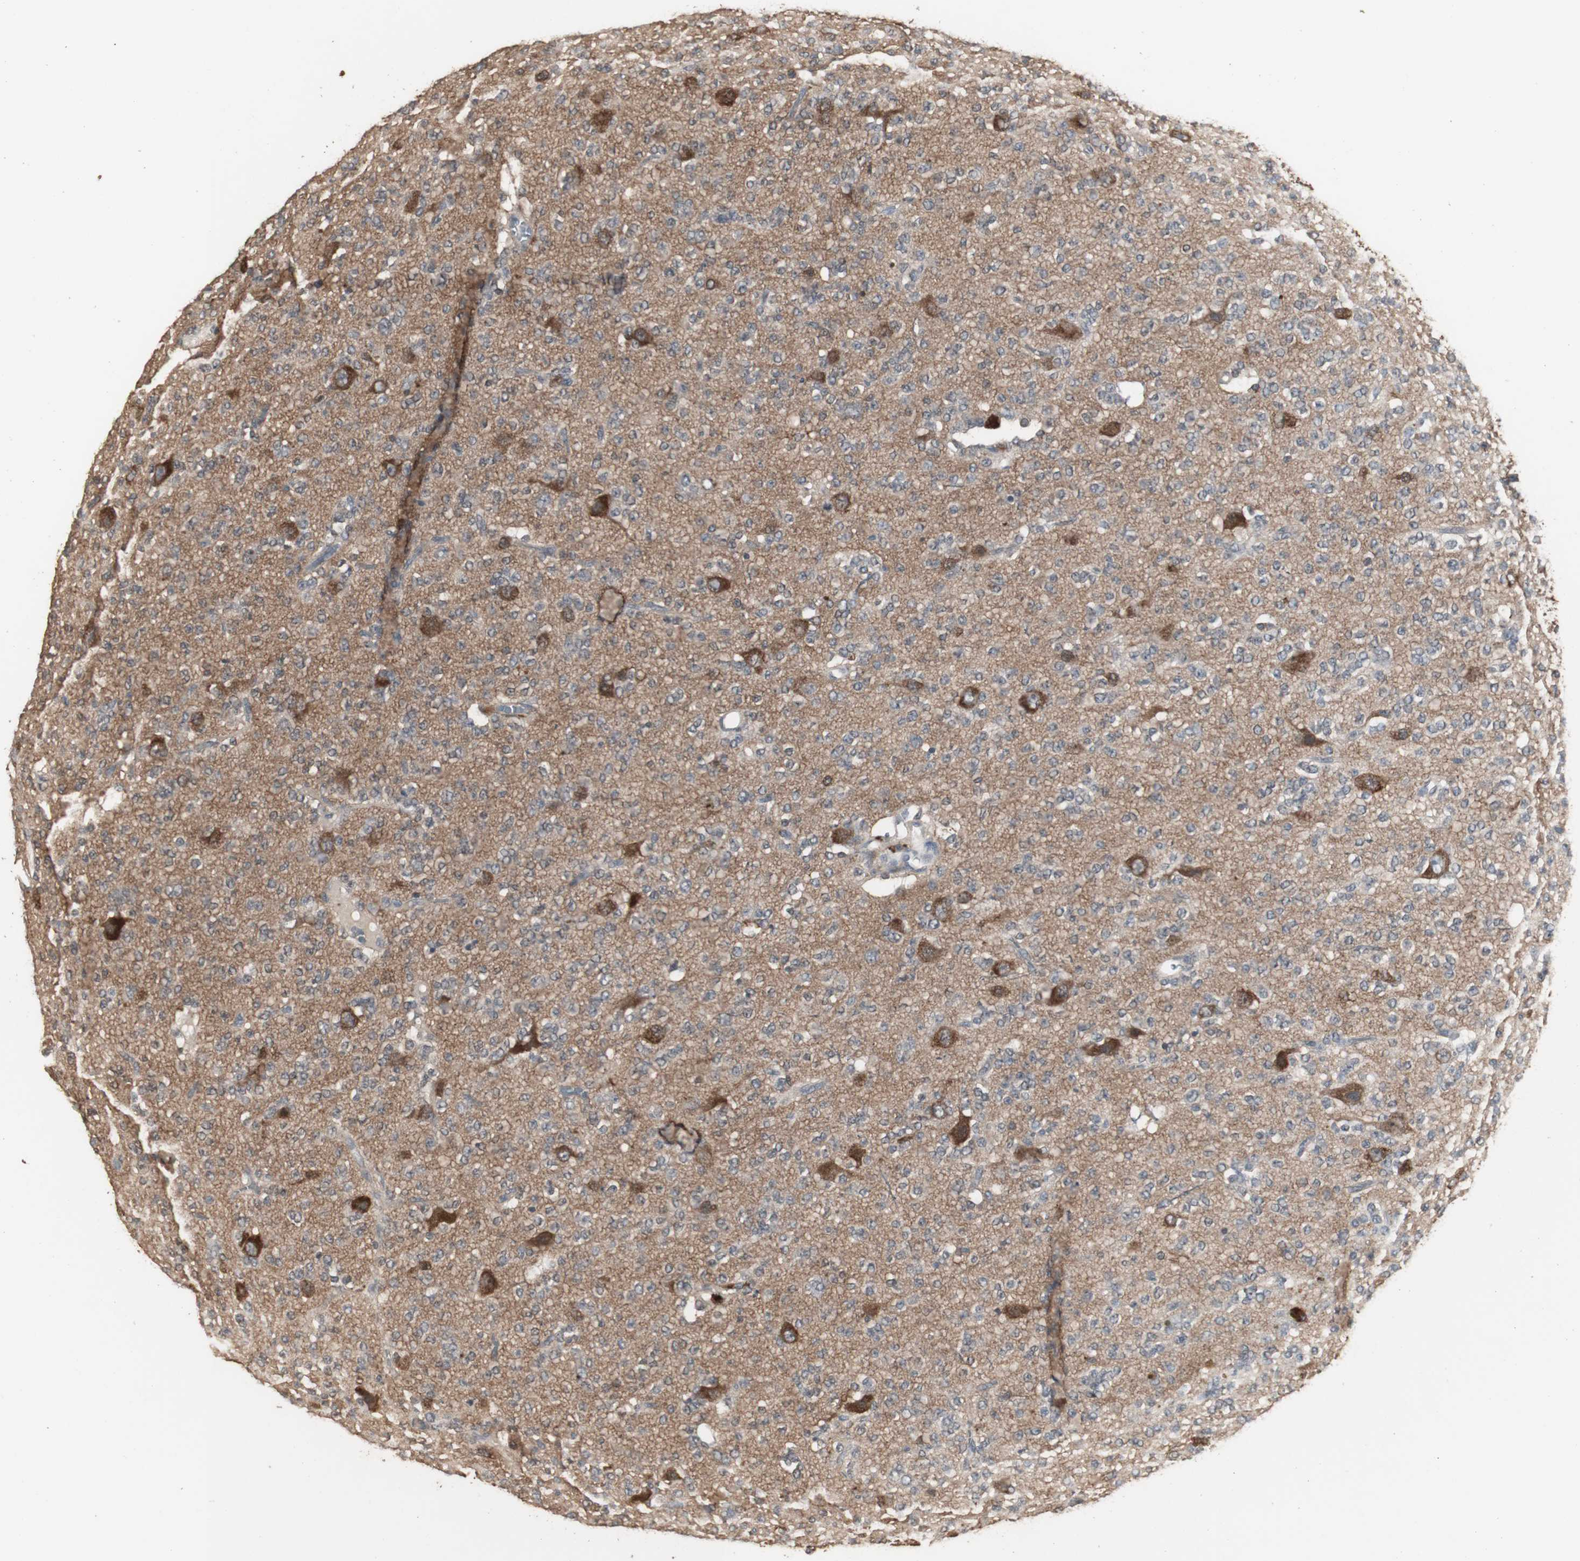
{"staining": {"intensity": "weak", "quantity": "25%-75%", "location": "cytoplasmic/membranous"}, "tissue": "glioma", "cell_type": "Tumor cells", "image_type": "cancer", "snomed": [{"axis": "morphology", "description": "Glioma, malignant, Low grade"}, {"axis": "topography", "description": "Brain"}], "caption": "Glioma stained for a protein displays weak cytoplasmic/membranous positivity in tumor cells. Nuclei are stained in blue.", "gene": "HPRT1", "patient": {"sex": "male", "age": 38}}